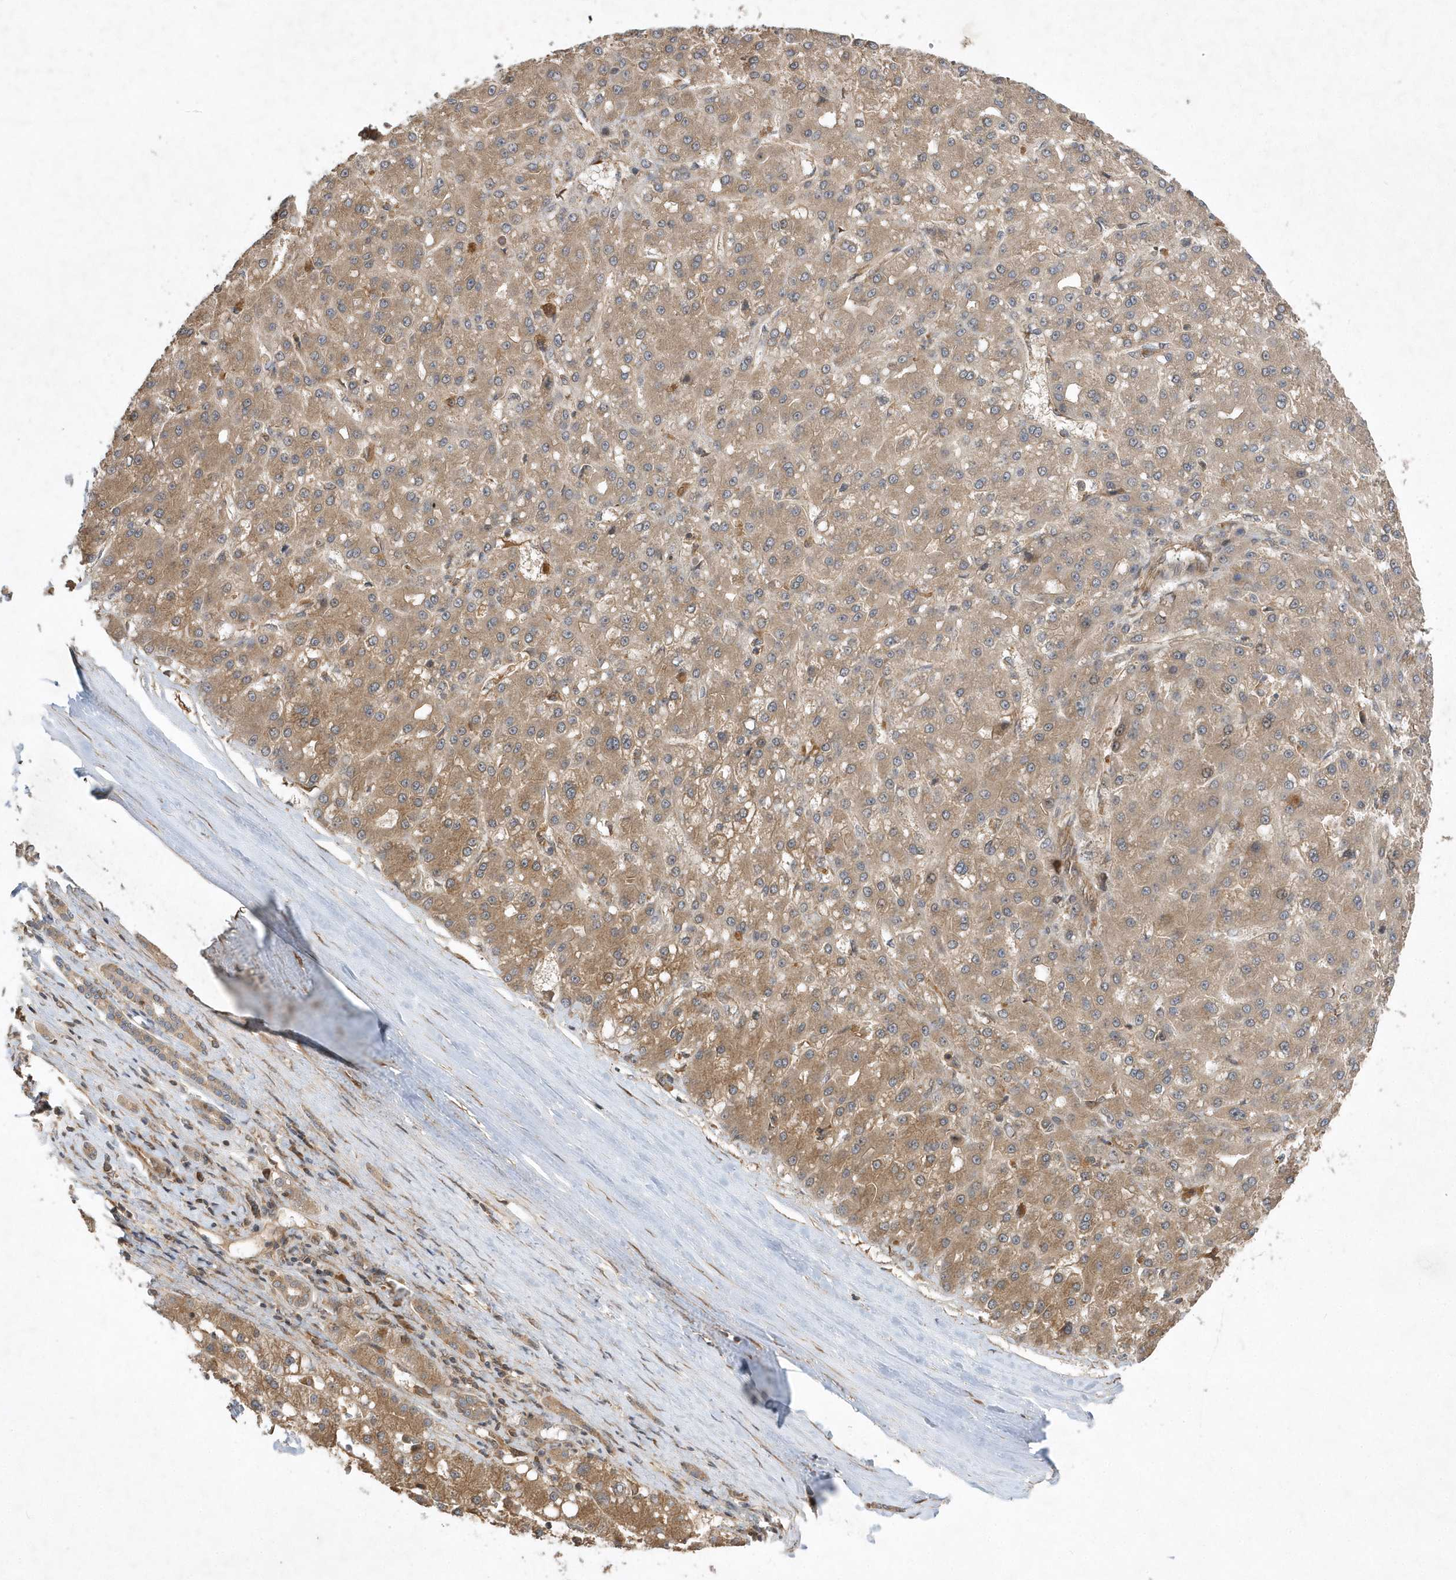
{"staining": {"intensity": "moderate", "quantity": ">75%", "location": "cytoplasmic/membranous"}, "tissue": "liver cancer", "cell_type": "Tumor cells", "image_type": "cancer", "snomed": [{"axis": "morphology", "description": "Carcinoma, Hepatocellular, NOS"}, {"axis": "topography", "description": "Liver"}], "caption": "Human liver cancer (hepatocellular carcinoma) stained for a protein (brown) exhibits moderate cytoplasmic/membranous positive staining in approximately >75% of tumor cells.", "gene": "GFM2", "patient": {"sex": "male", "age": 67}}